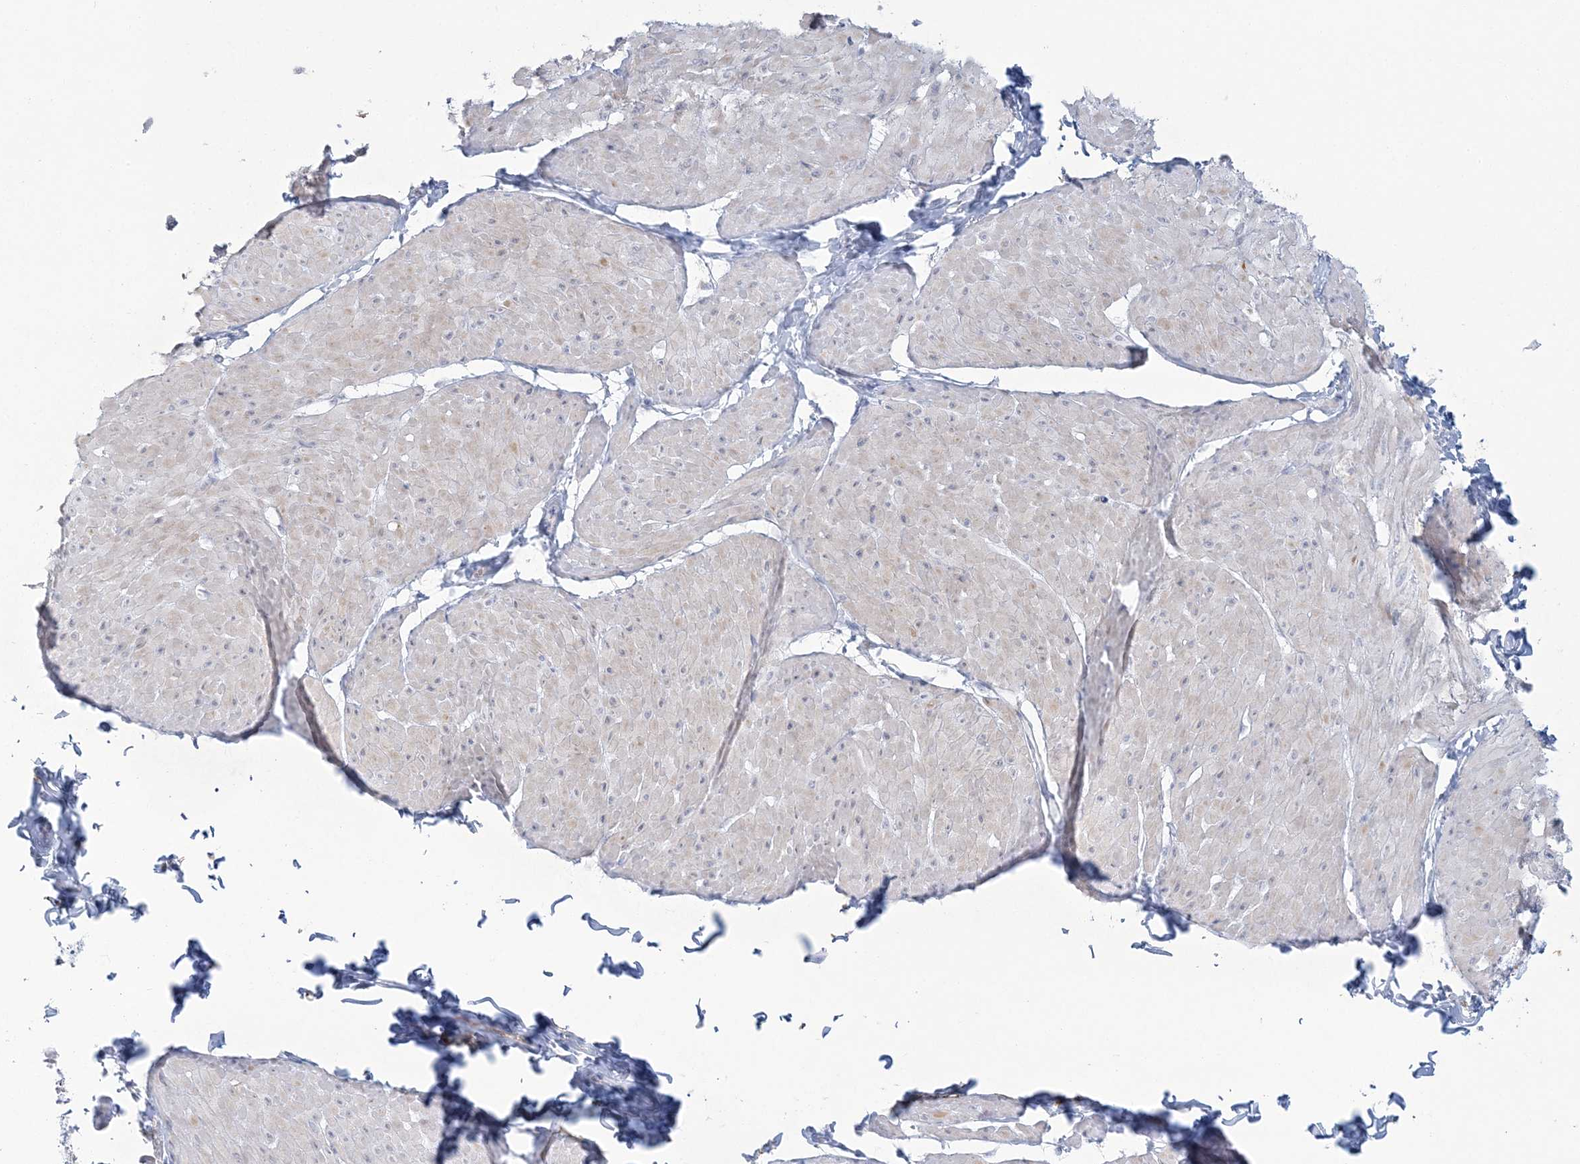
{"staining": {"intensity": "negative", "quantity": "none", "location": "none"}, "tissue": "smooth muscle", "cell_type": "Smooth muscle cells", "image_type": "normal", "snomed": [{"axis": "morphology", "description": "Urothelial carcinoma, High grade"}, {"axis": "topography", "description": "Urinary bladder"}], "caption": "Benign smooth muscle was stained to show a protein in brown. There is no significant positivity in smooth muscle cells. The staining was performed using DAB (3,3'-diaminobenzidine) to visualize the protein expression in brown, while the nuclei were stained in blue with hematoxylin (Magnification: 20x).", "gene": "ENSG00000288637", "patient": {"sex": "male", "age": 46}}